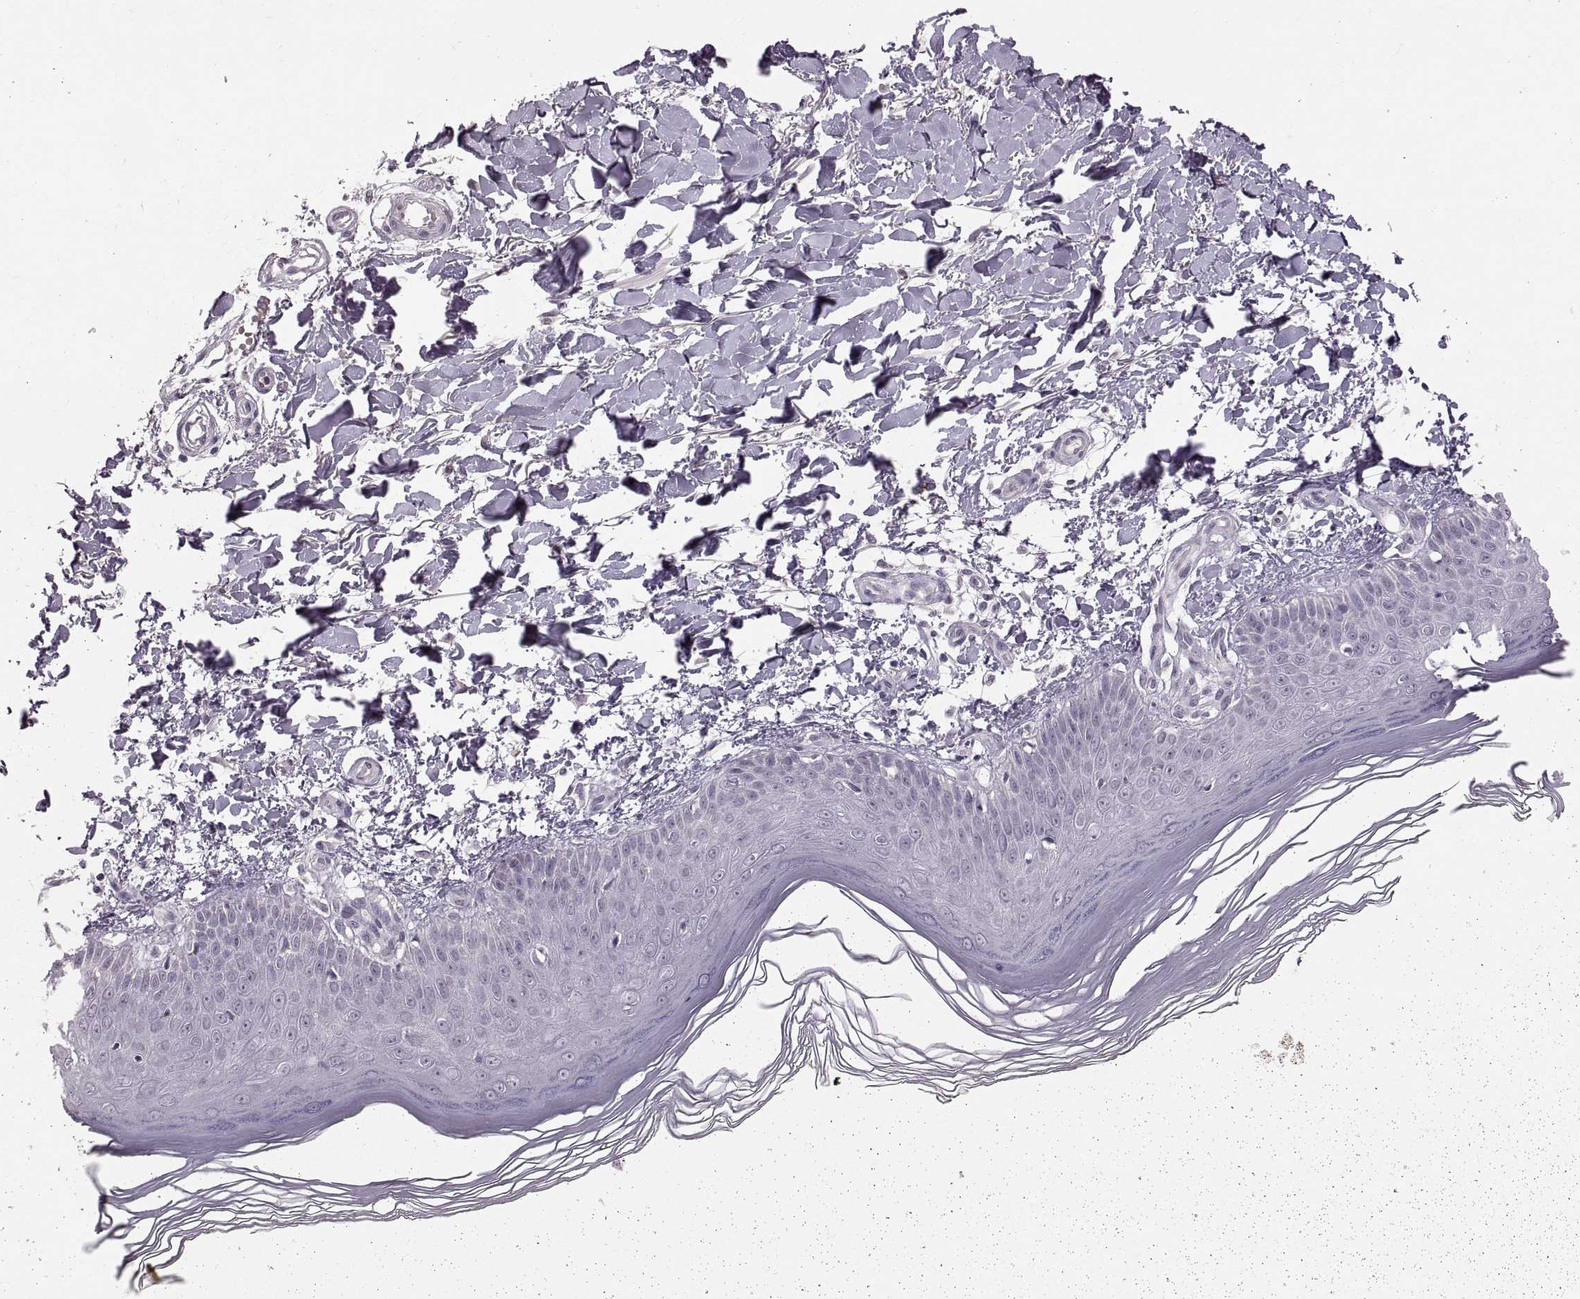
{"staining": {"intensity": "negative", "quantity": "none", "location": "none"}, "tissue": "skin", "cell_type": "Fibroblasts", "image_type": "normal", "snomed": [{"axis": "morphology", "description": "Normal tissue, NOS"}, {"axis": "topography", "description": "Skin"}], "caption": "A histopathology image of human skin is negative for staining in fibroblasts. Brightfield microscopy of immunohistochemistry (IHC) stained with DAB (3,3'-diaminobenzidine) (brown) and hematoxylin (blue), captured at high magnification.", "gene": "CDH2", "patient": {"sex": "female", "age": 62}}